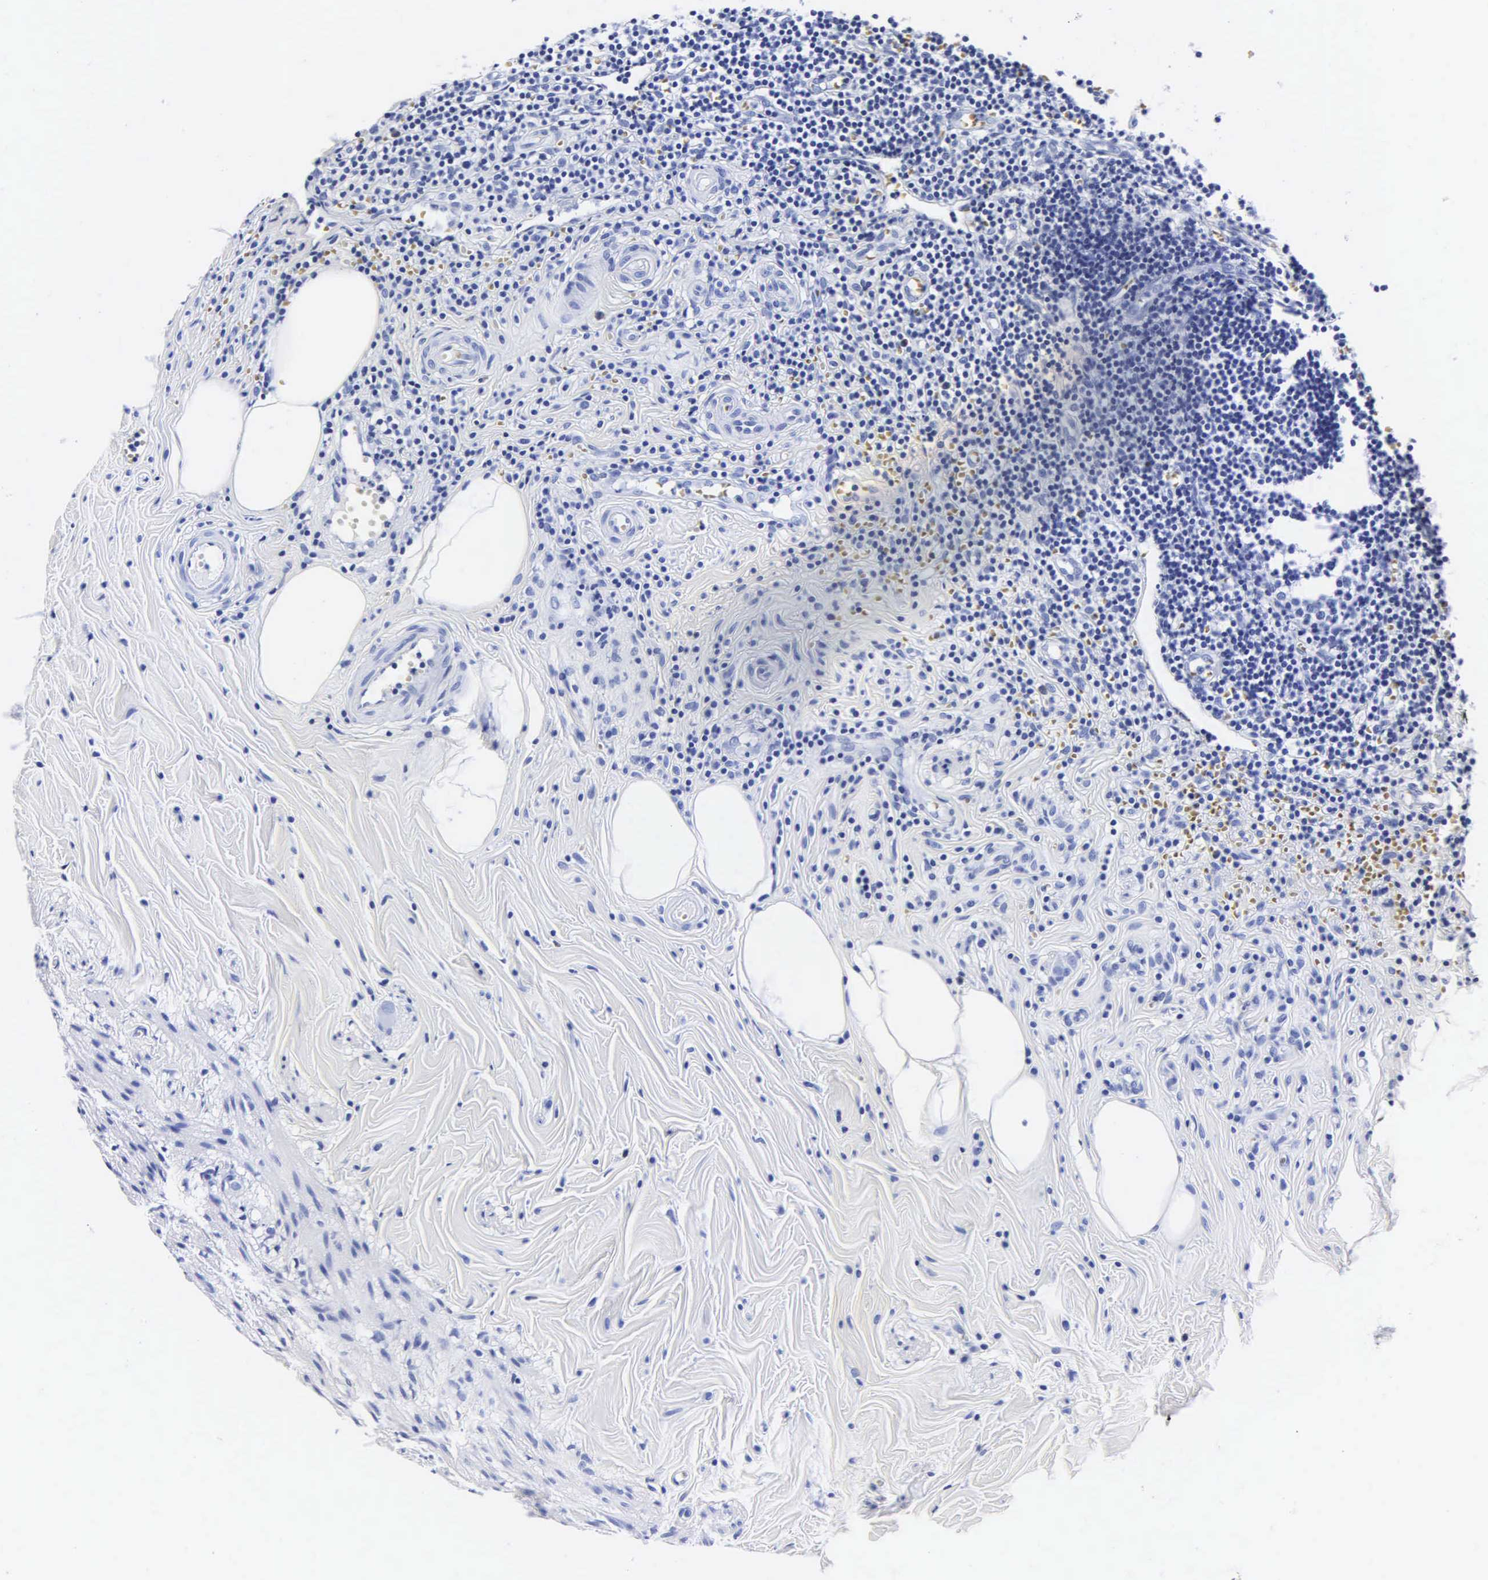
{"staining": {"intensity": "negative", "quantity": "none", "location": "none"}, "tissue": "appendix", "cell_type": "Glandular cells", "image_type": "normal", "snomed": [{"axis": "morphology", "description": "Normal tissue, NOS"}, {"axis": "topography", "description": "Appendix"}], "caption": "Appendix stained for a protein using IHC demonstrates no expression glandular cells.", "gene": "MB", "patient": {"sex": "female", "age": 19}}